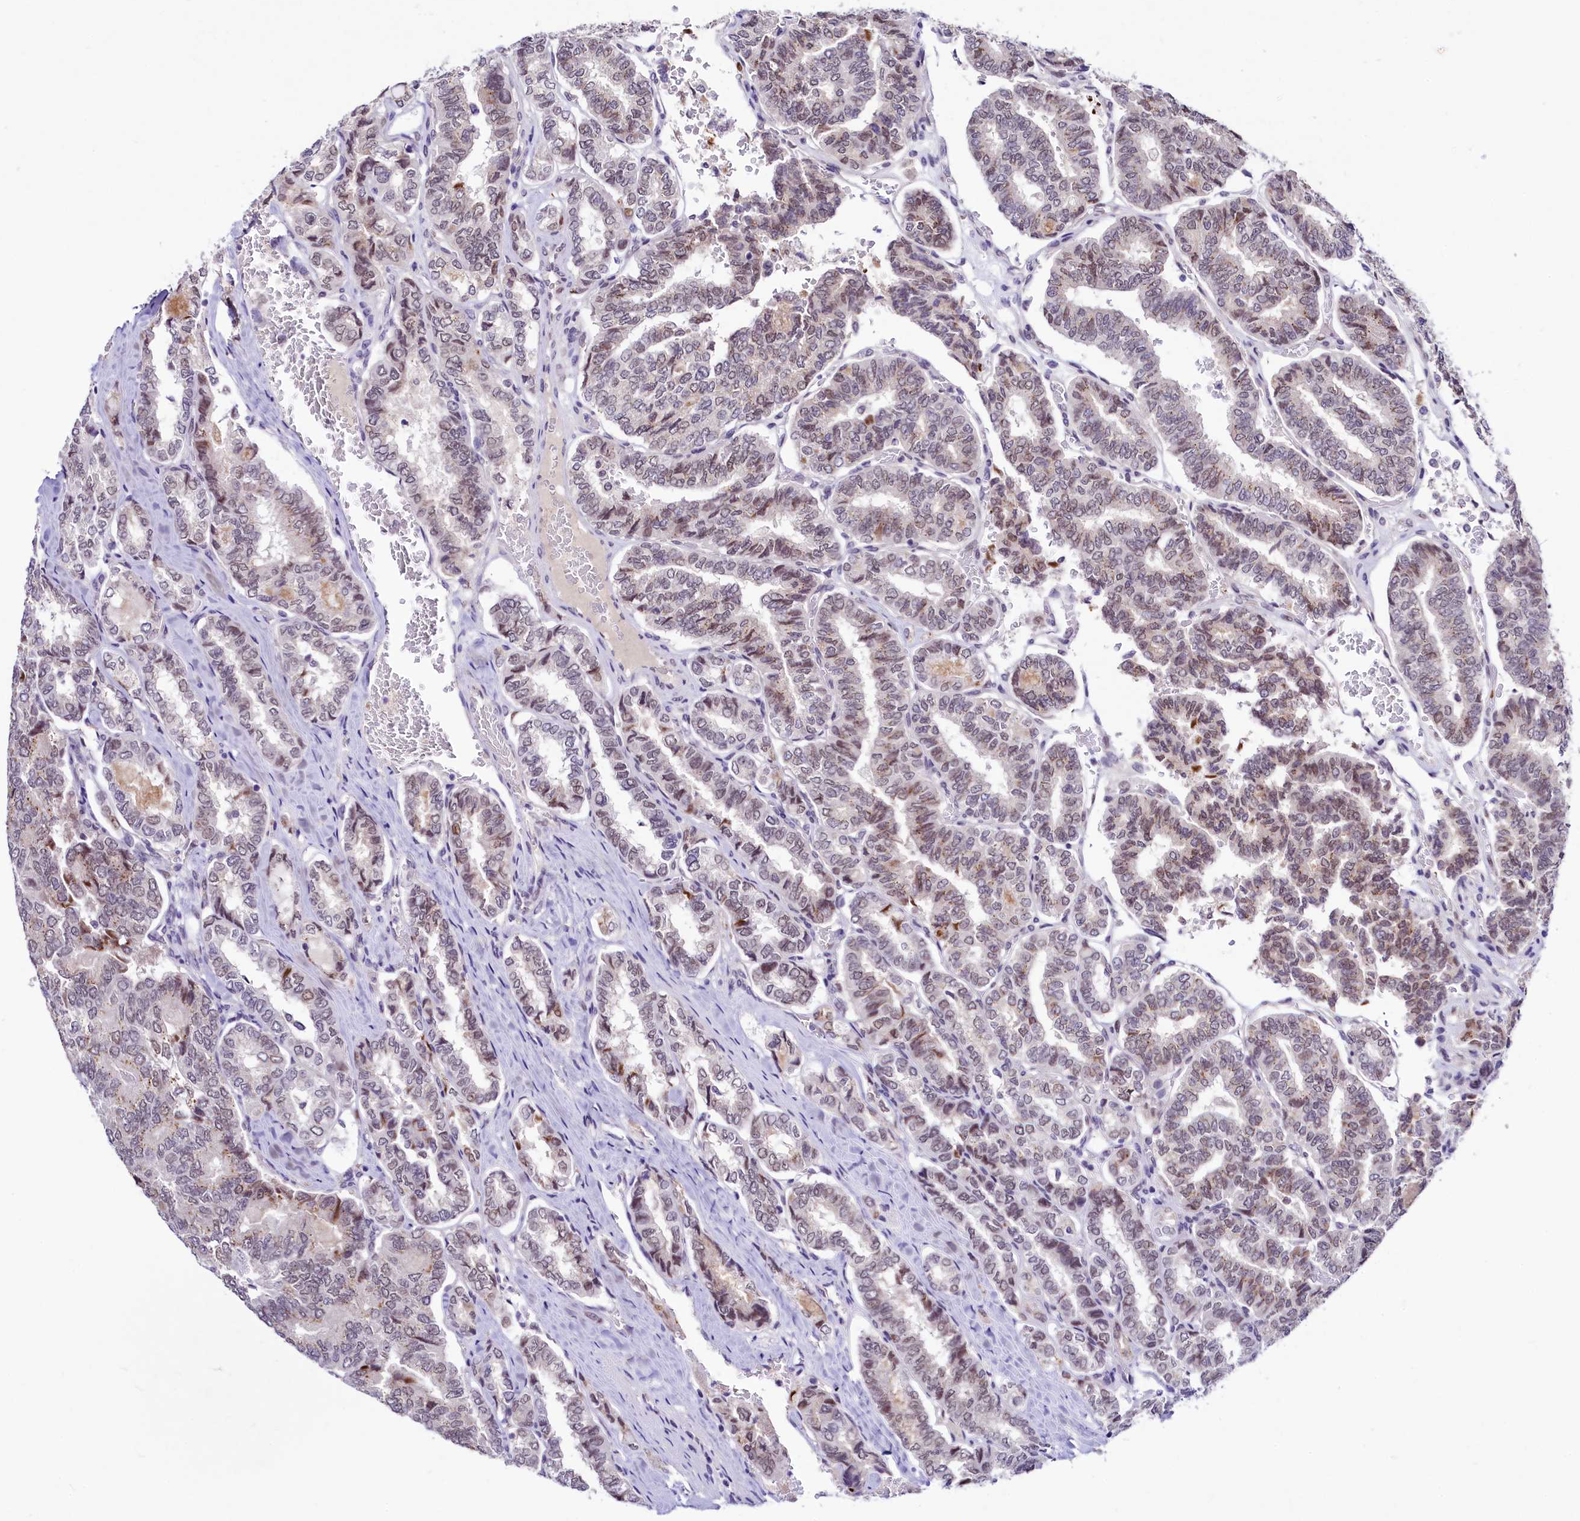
{"staining": {"intensity": "moderate", "quantity": "<25%", "location": "cytoplasmic/membranous"}, "tissue": "thyroid cancer", "cell_type": "Tumor cells", "image_type": "cancer", "snomed": [{"axis": "morphology", "description": "Papillary adenocarcinoma, NOS"}, {"axis": "topography", "description": "Thyroid gland"}], "caption": "Protein expression analysis of thyroid cancer reveals moderate cytoplasmic/membranous positivity in about <25% of tumor cells.", "gene": "LEUTX", "patient": {"sex": "female", "age": 35}}